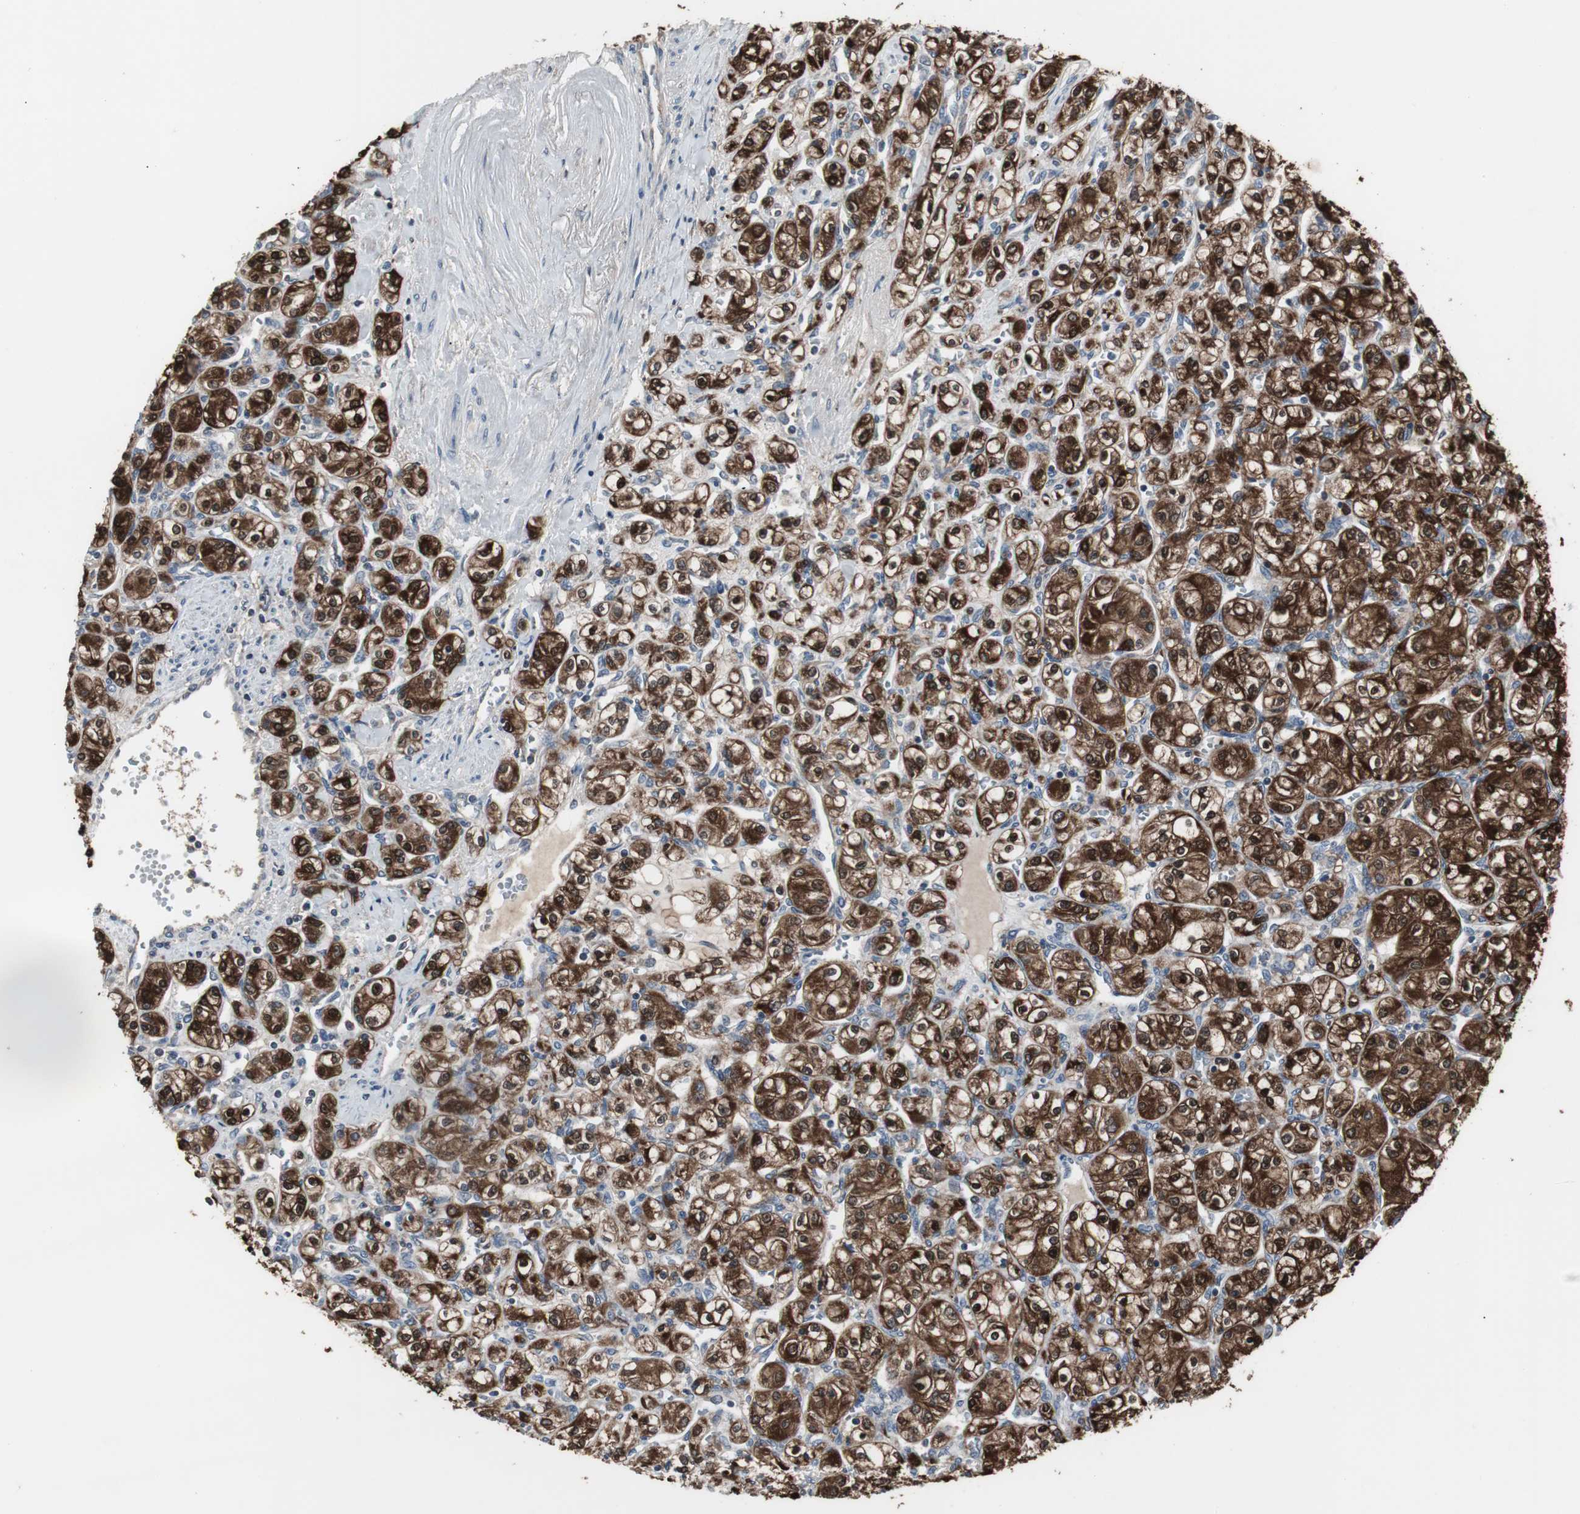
{"staining": {"intensity": "strong", "quantity": ">75%", "location": "cytoplasmic/membranous,nuclear"}, "tissue": "renal cancer", "cell_type": "Tumor cells", "image_type": "cancer", "snomed": [{"axis": "morphology", "description": "Adenocarcinoma, NOS"}, {"axis": "topography", "description": "Kidney"}], "caption": "Protein expression analysis of renal adenocarcinoma displays strong cytoplasmic/membranous and nuclear staining in approximately >75% of tumor cells. Using DAB (brown) and hematoxylin (blue) stains, captured at high magnification using brightfield microscopy.", "gene": "ZSCAN22", "patient": {"sex": "male", "age": 77}}